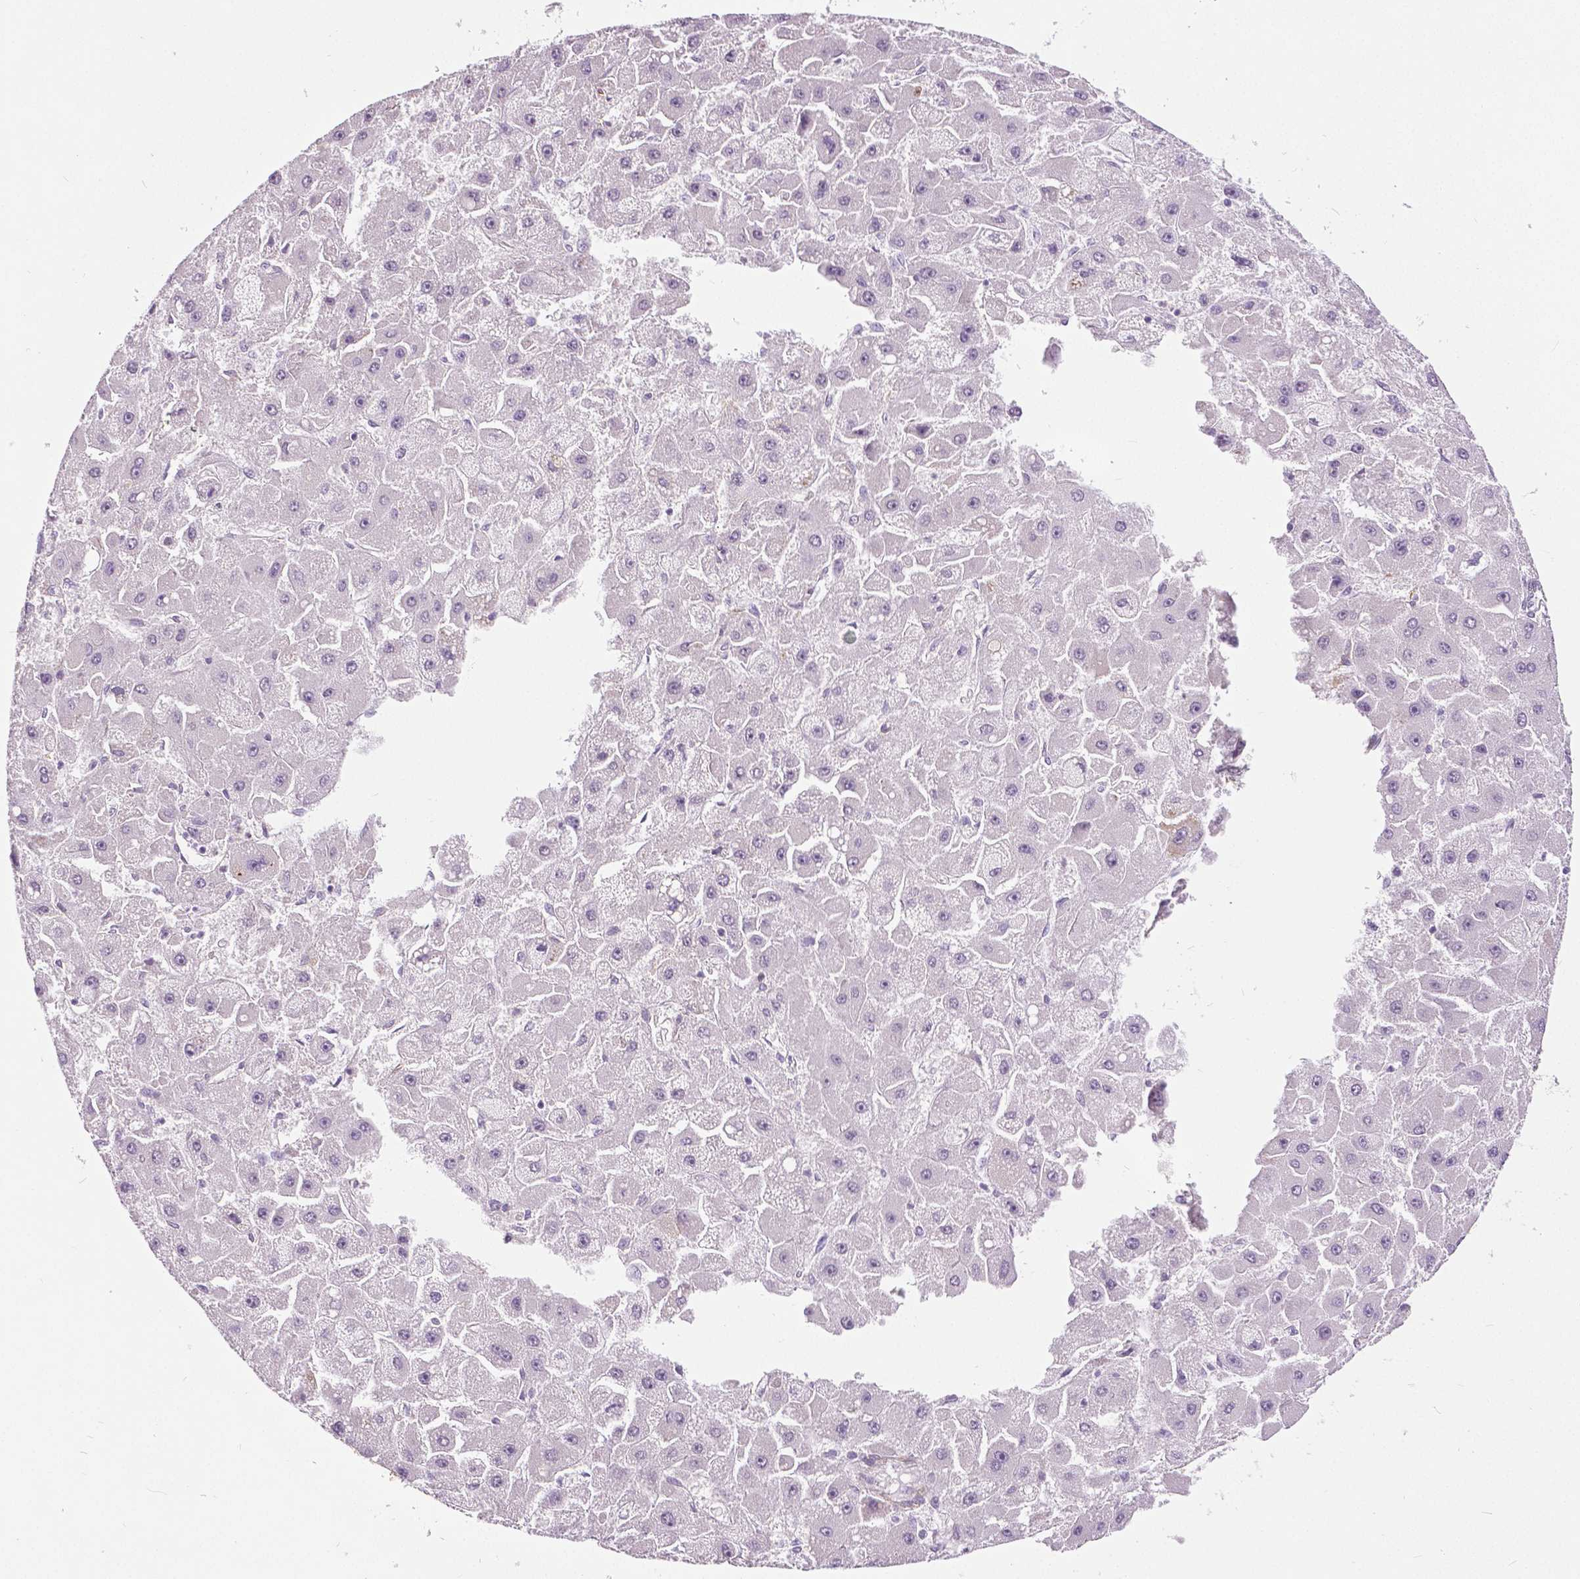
{"staining": {"intensity": "negative", "quantity": "none", "location": "none"}, "tissue": "liver cancer", "cell_type": "Tumor cells", "image_type": "cancer", "snomed": [{"axis": "morphology", "description": "Carcinoma, Hepatocellular, NOS"}, {"axis": "topography", "description": "Liver"}], "caption": "Immunohistochemistry (IHC) micrograph of neoplastic tissue: human liver hepatocellular carcinoma stained with DAB (3,3'-diaminobenzidine) reveals no significant protein staining in tumor cells.", "gene": "FOXA1", "patient": {"sex": "female", "age": 25}}